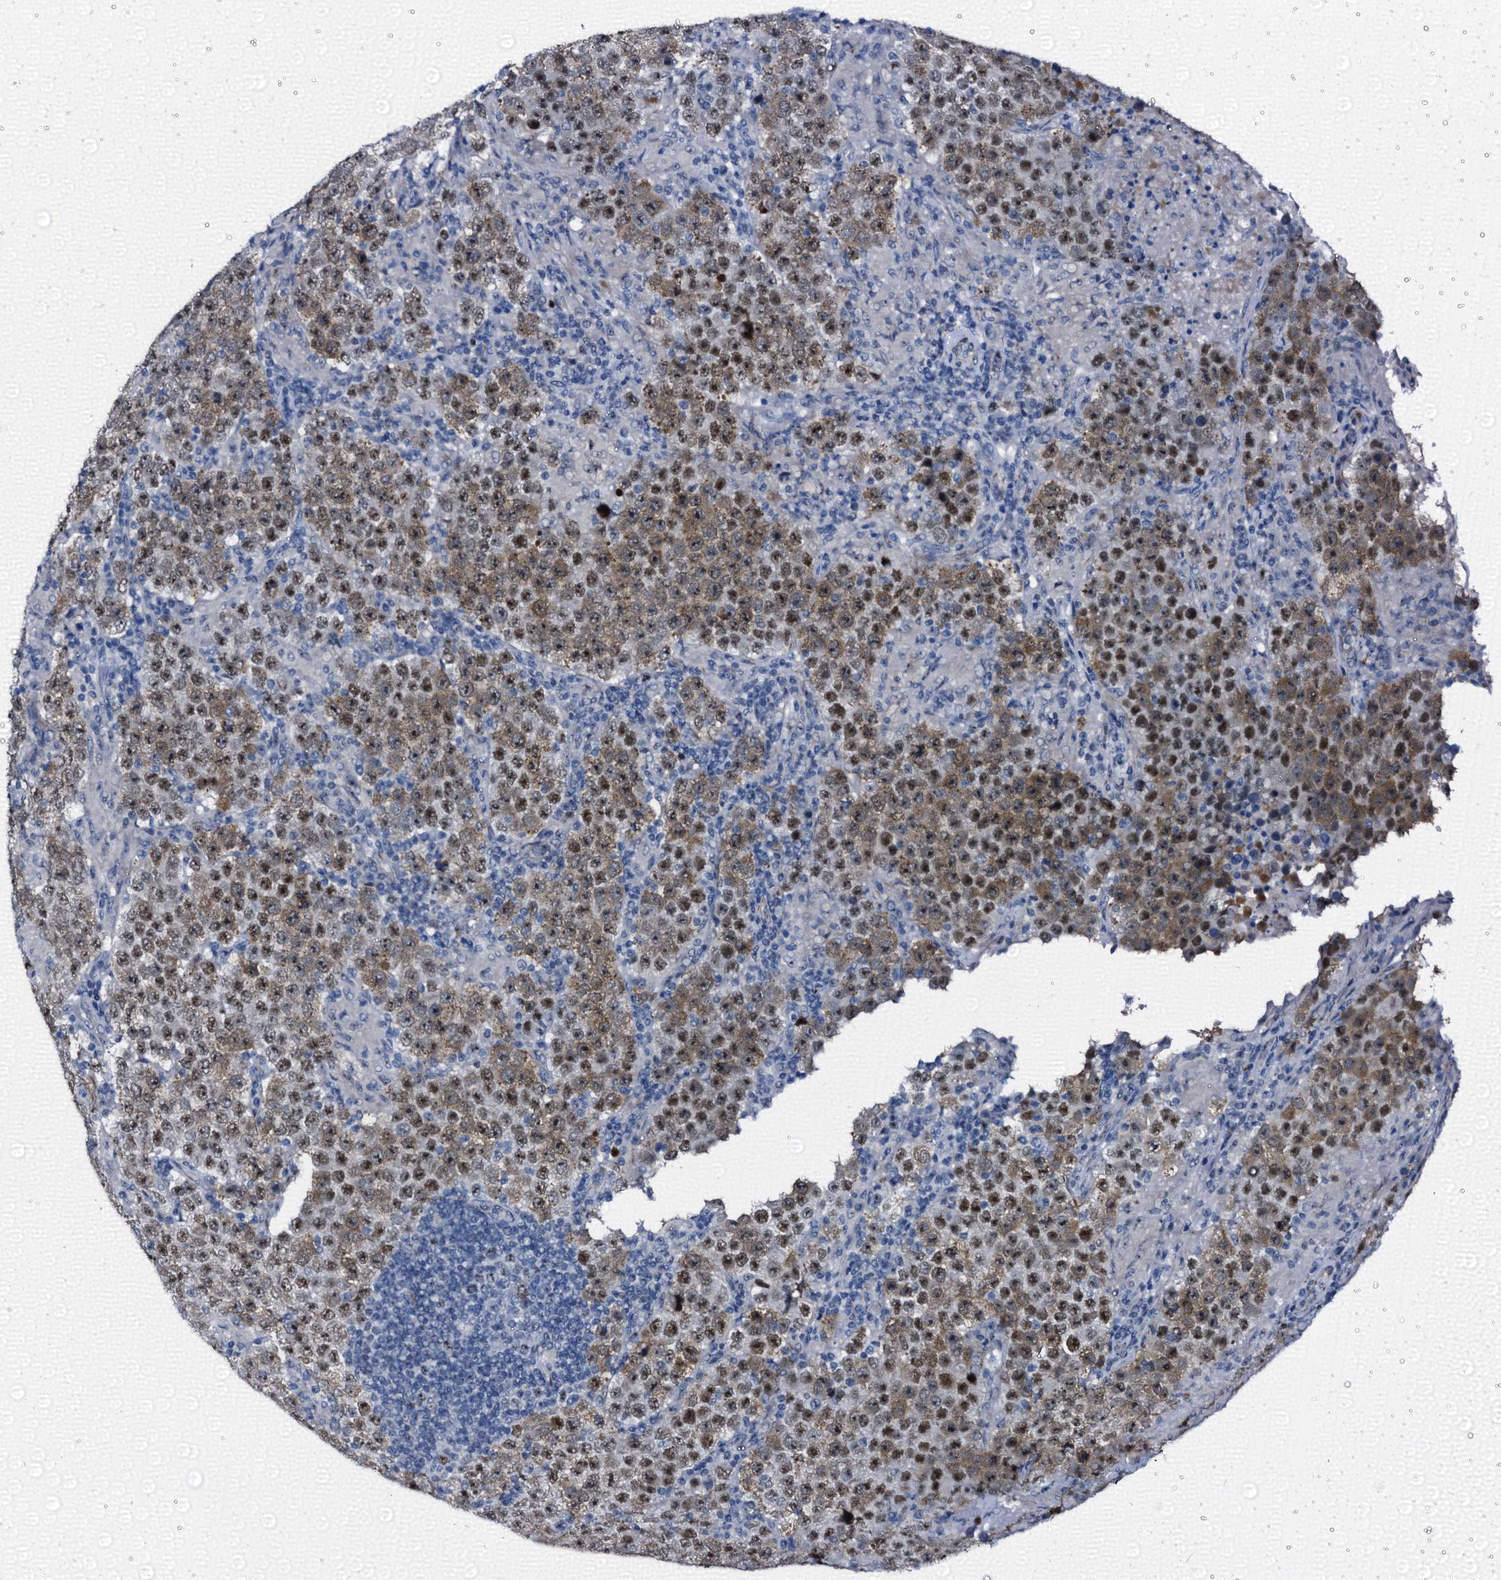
{"staining": {"intensity": "moderate", "quantity": ">75%", "location": "cytoplasmic/membranous,nuclear"}, "tissue": "testis cancer", "cell_type": "Tumor cells", "image_type": "cancer", "snomed": [{"axis": "morphology", "description": "Normal tissue, NOS"}, {"axis": "morphology", "description": "Urothelial carcinoma, High grade"}, {"axis": "morphology", "description": "Seminoma, NOS"}, {"axis": "morphology", "description": "Carcinoma, Embryonal, NOS"}, {"axis": "topography", "description": "Urinary bladder"}, {"axis": "topography", "description": "Testis"}], "caption": "A histopathology image of testis embryonal carcinoma stained for a protein demonstrates moderate cytoplasmic/membranous and nuclear brown staining in tumor cells.", "gene": "EMG1", "patient": {"sex": "male", "age": 41}}